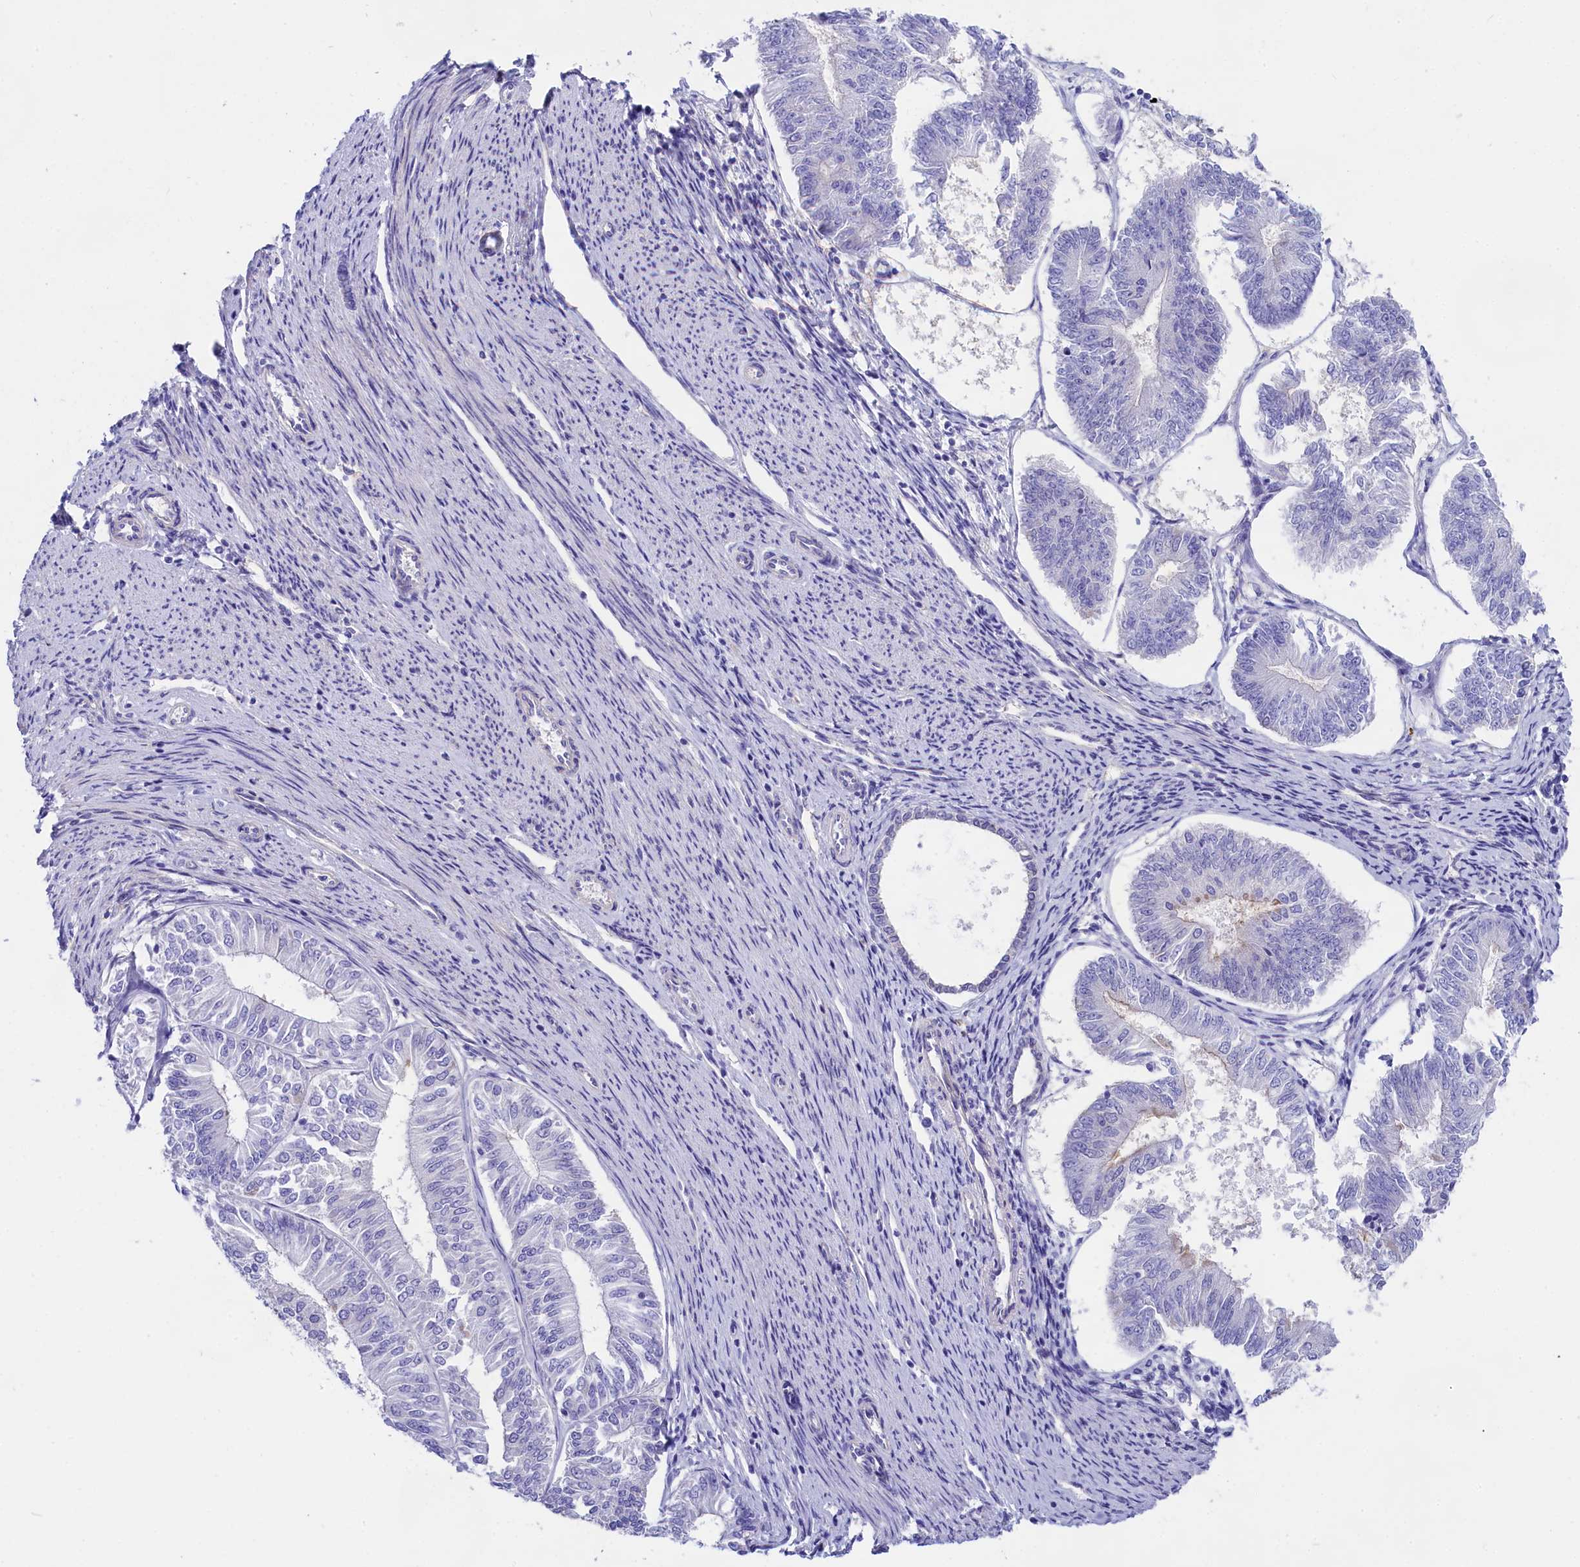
{"staining": {"intensity": "negative", "quantity": "none", "location": "none"}, "tissue": "endometrial cancer", "cell_type": "Tumor cells", "image_type": "cancer", "snomed": [{"axis": "morphology", "description": "Adenocarcinoma, NOS"}, {"axis": "topography", "description": "Endometrium"}], "caption": "This micrograph is of endometrial cancer (adenocarcinoma) stained with IHC to label a protein in brown with the nuclei are counter-stained blue. There is no expression in tumor cells.", "gene": "PPP1R13L", "patient": {"sex": "female", "age": 58}}